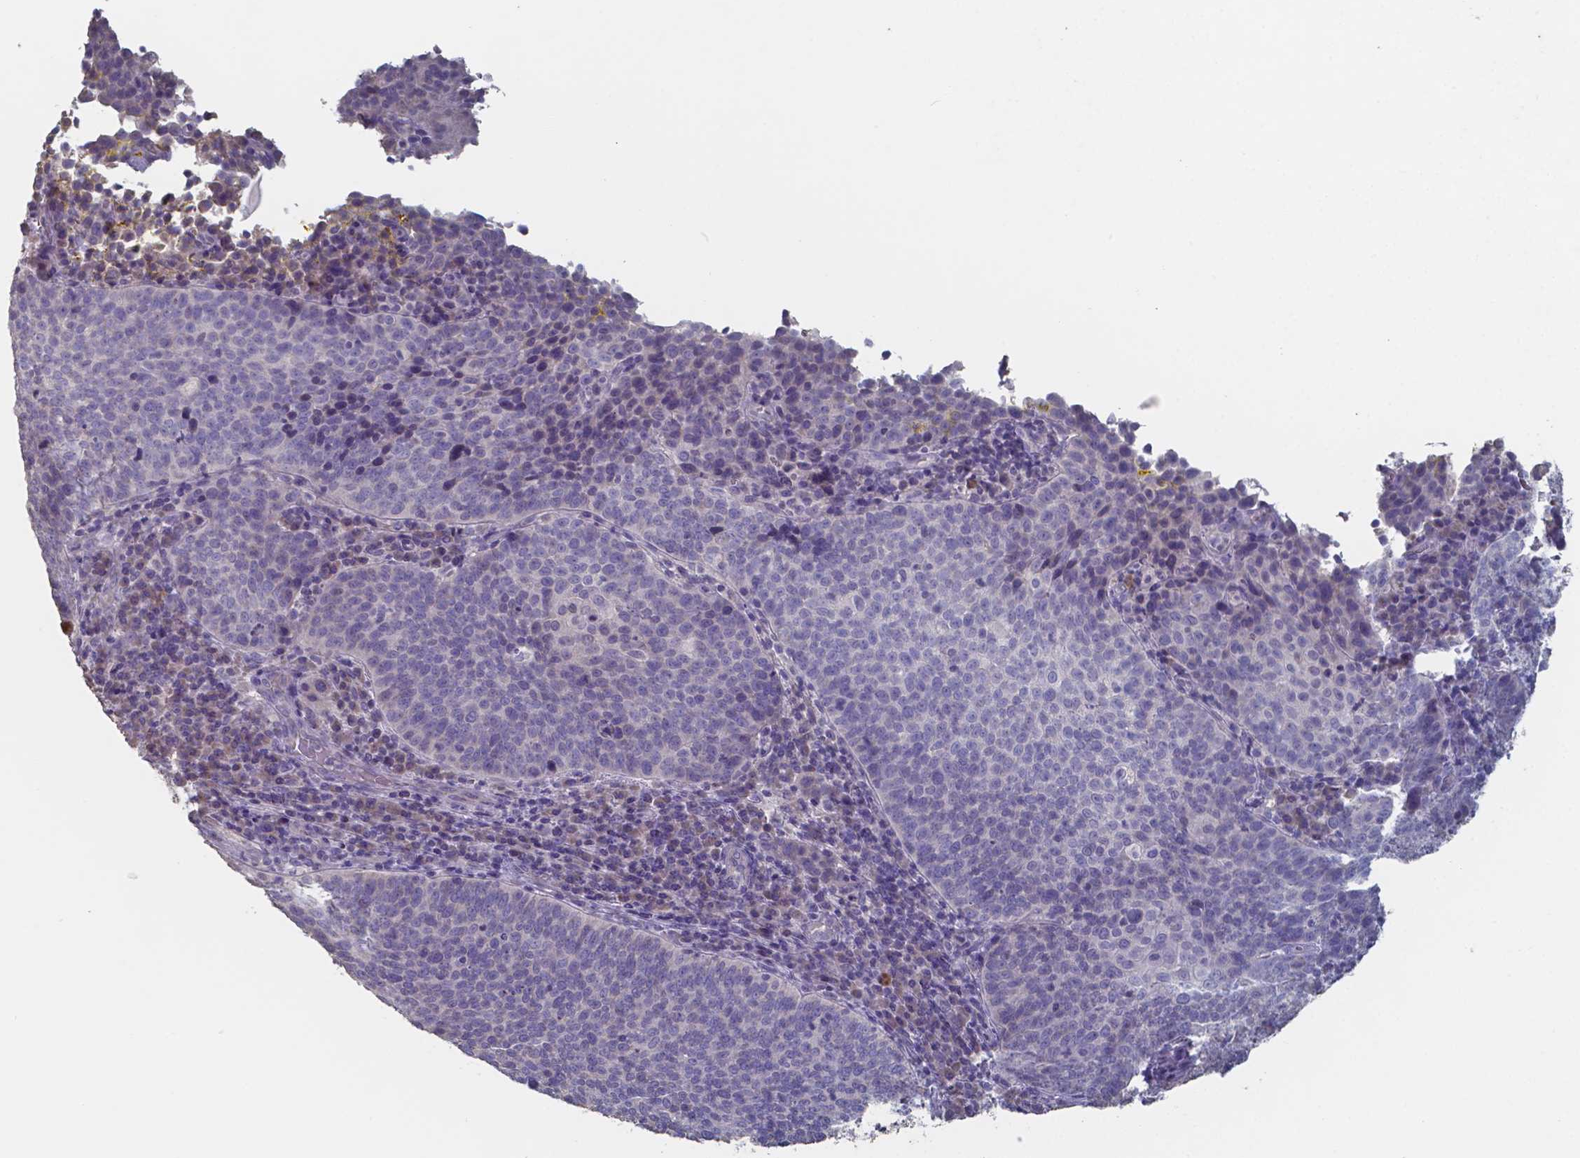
{"staining": {"intensity": "negative", "quantity": "none", "location": "none"}, "tissue": "cervical cancer", "cell_type": "Tumor cells", "image_type": "cancer", "snomed": [{"axis": "morphology", "description": "Squamous cell carcinoma, NOS"}, {"axis": "topography", "description": "Cervix"}], "caption": "Tumor cells are negative for protein expression in human squamous cell carcinoma (cervical).", "gene": "FOXJ1", "patient": {"sex": "female", "age": 34}}